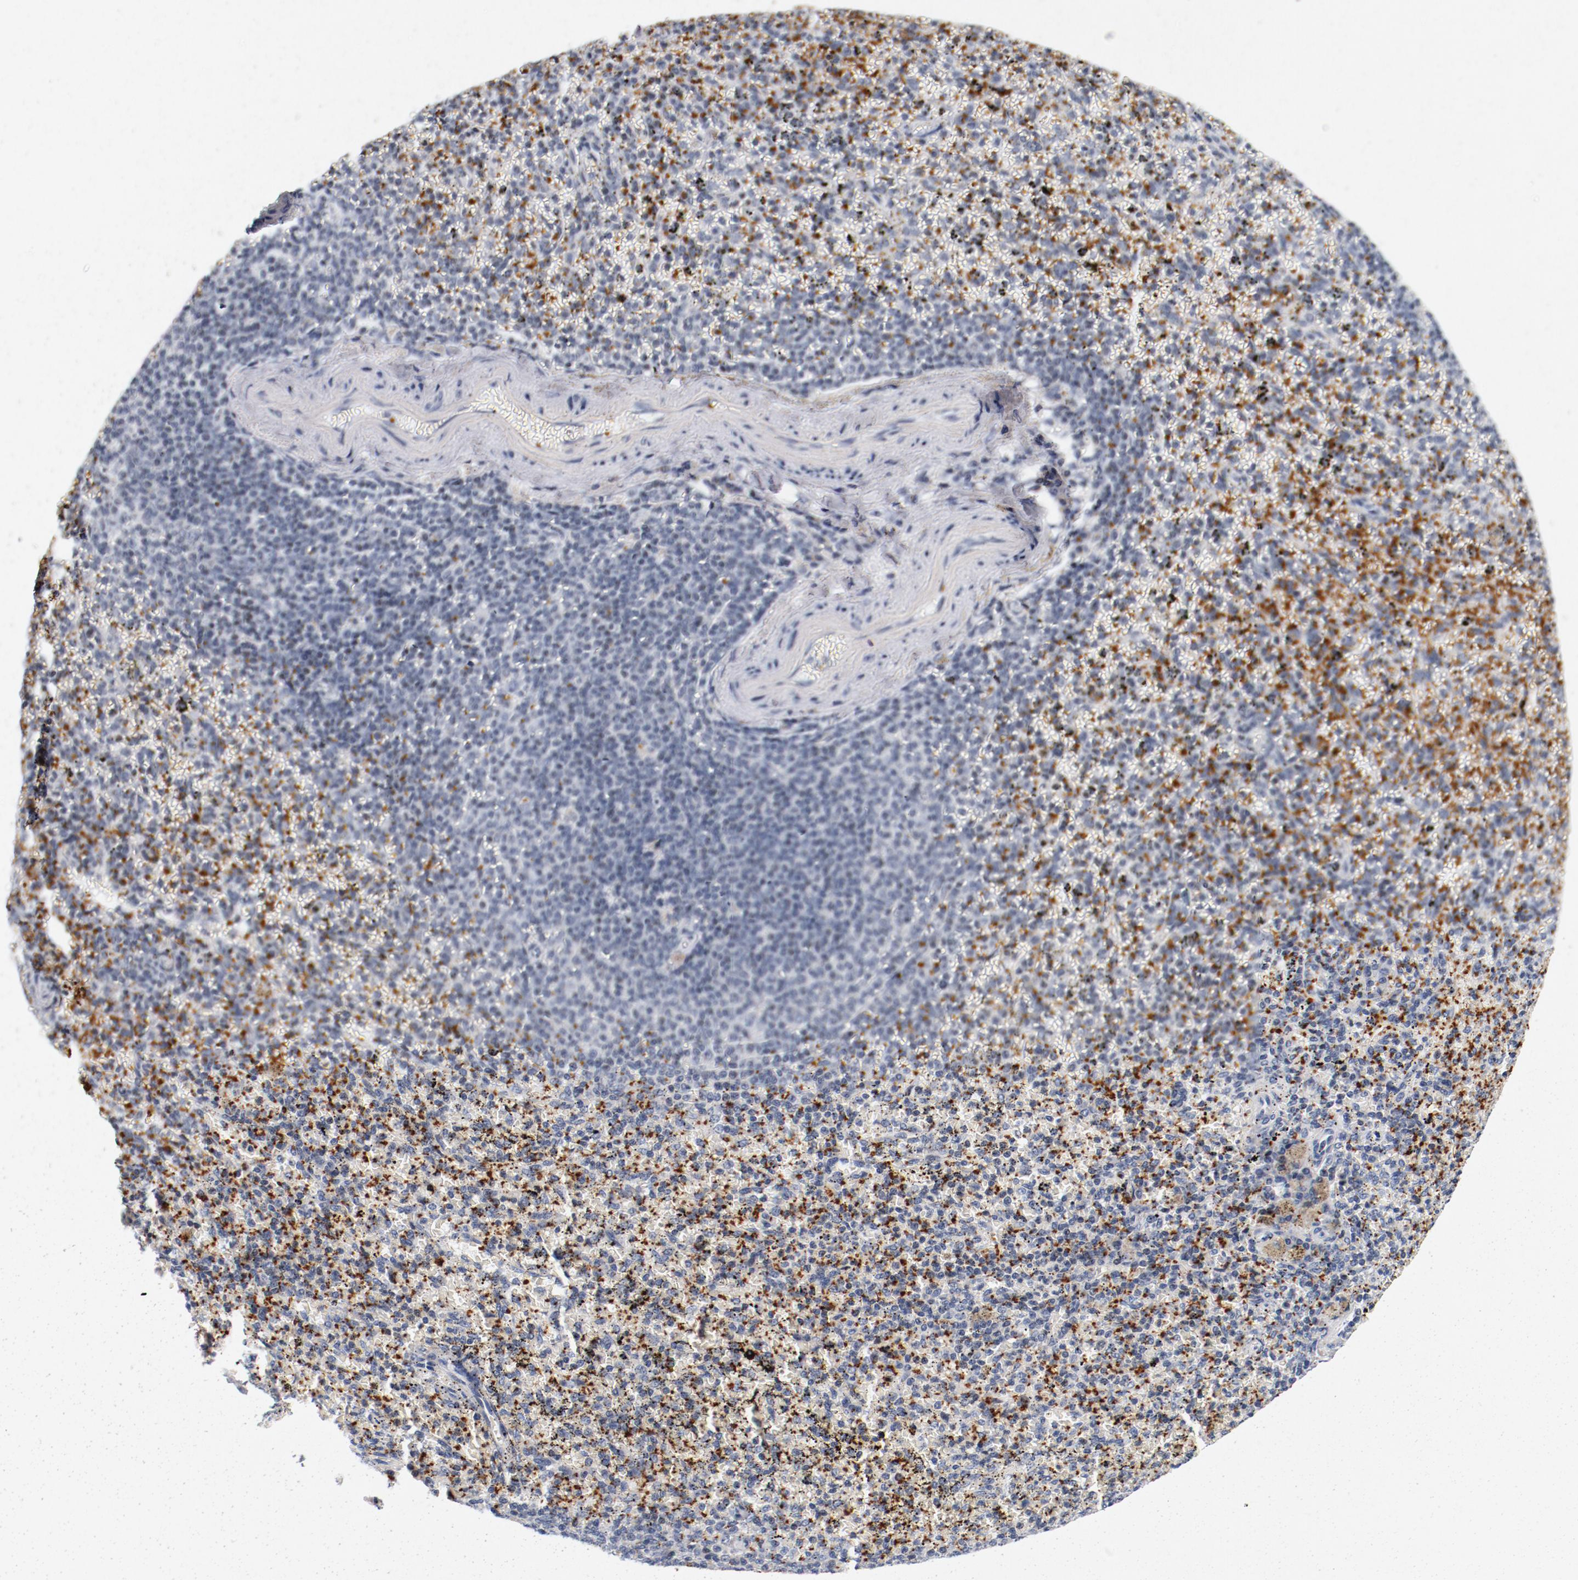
{"staining": {"intensity": "negative", "quantity": "none", "location": "none"}, "tissue": "spleen", "cell_type": "Cells in red pulp", "image_type": "normal", "snomed": [{"axis": "morphology", "description": "Normal tissue, NOS"}, {"axis": "topography", "description": "Spleen"}], "caption": "A high-resolution image shows IHC staining of normal spleen, which shows no significant positivity in cells in red pulp.", "gene": "PIM1", "patient": {"sex": "female", "age": 43}}